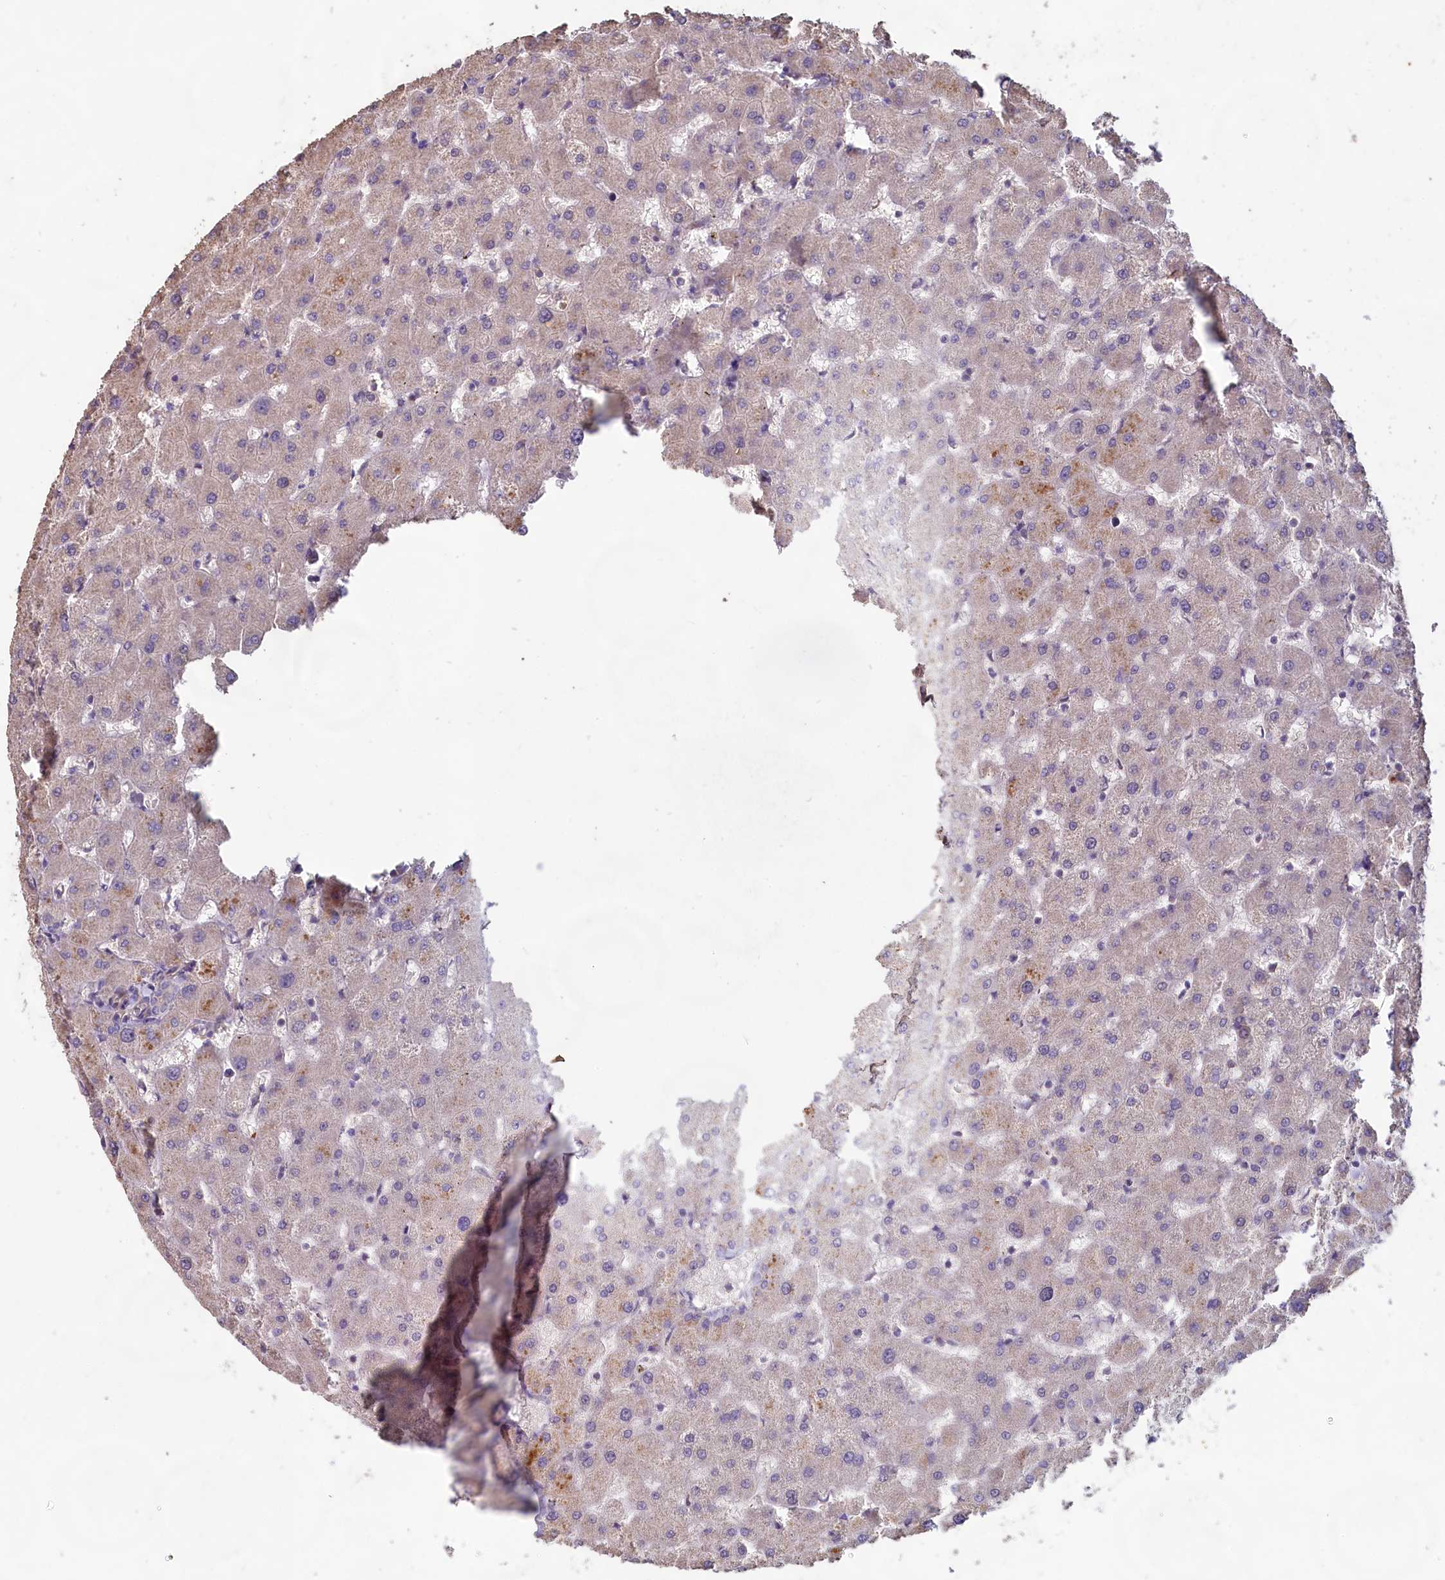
{"staining": {"intensity": "negative", "quantity": "none", "location": "none"}, "tissue": "liver", "cell_type": "Cholangiocytes", "image_type": "normal", "snomed": [{"axis": "morphology", "description": "Normal tissue, NOS"}, {"axis": "topography", "description": "Liver"}], "caption": "A photomicrograph of liver stained for a protein shows no brown staining in cholangiocytes. The staining was performed using DAB to visualize the protein expression in brown, while the nuclei were stained in blue with hematoxylin (Magnification: 20x).", "gene": "FUNDC1", "patient": {"sex": "female", "age": 63}}